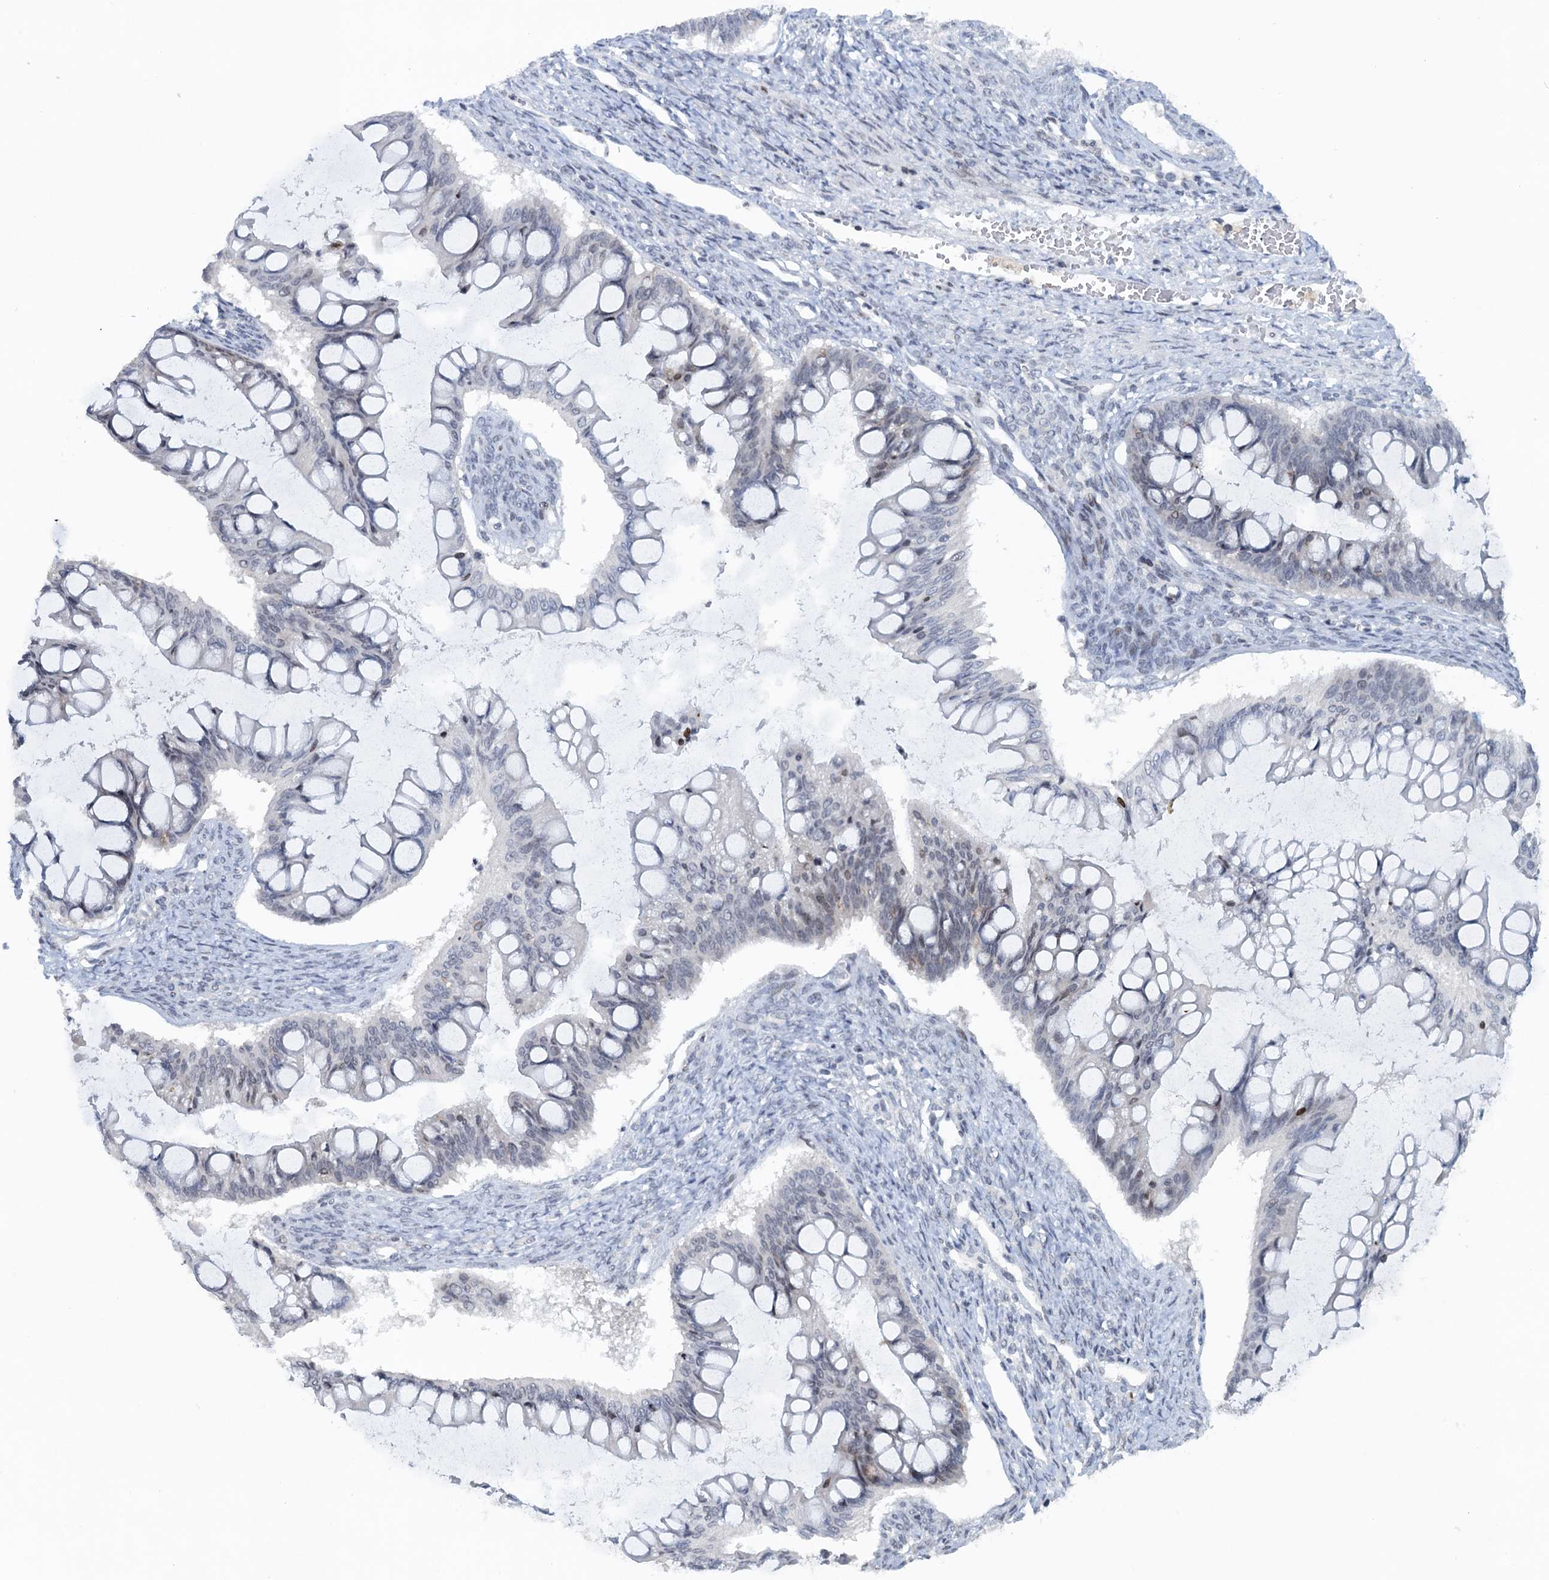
{"staining": {"intensity": "negative", "quantity": "none", "location": "none"}, "tissue": "ovarian cancer", "cell_type": "Tumor cells", "image_type": "cancer", "snomed": [{"axis": "morphology", "description": "Cystadenocarcinoma, mucinous, NOS"}, {"axis": "topography", "description": "Ovary"}], "caption": "An image of ovarian cancer stained for a protein shows no brown staining in tumor cells. The staining is performed using DAB brown chromogen with nuclei counter-stained in using hematoxylin.", "gene": "FYB1", "patient": {"sex": "female", "age": 73}}